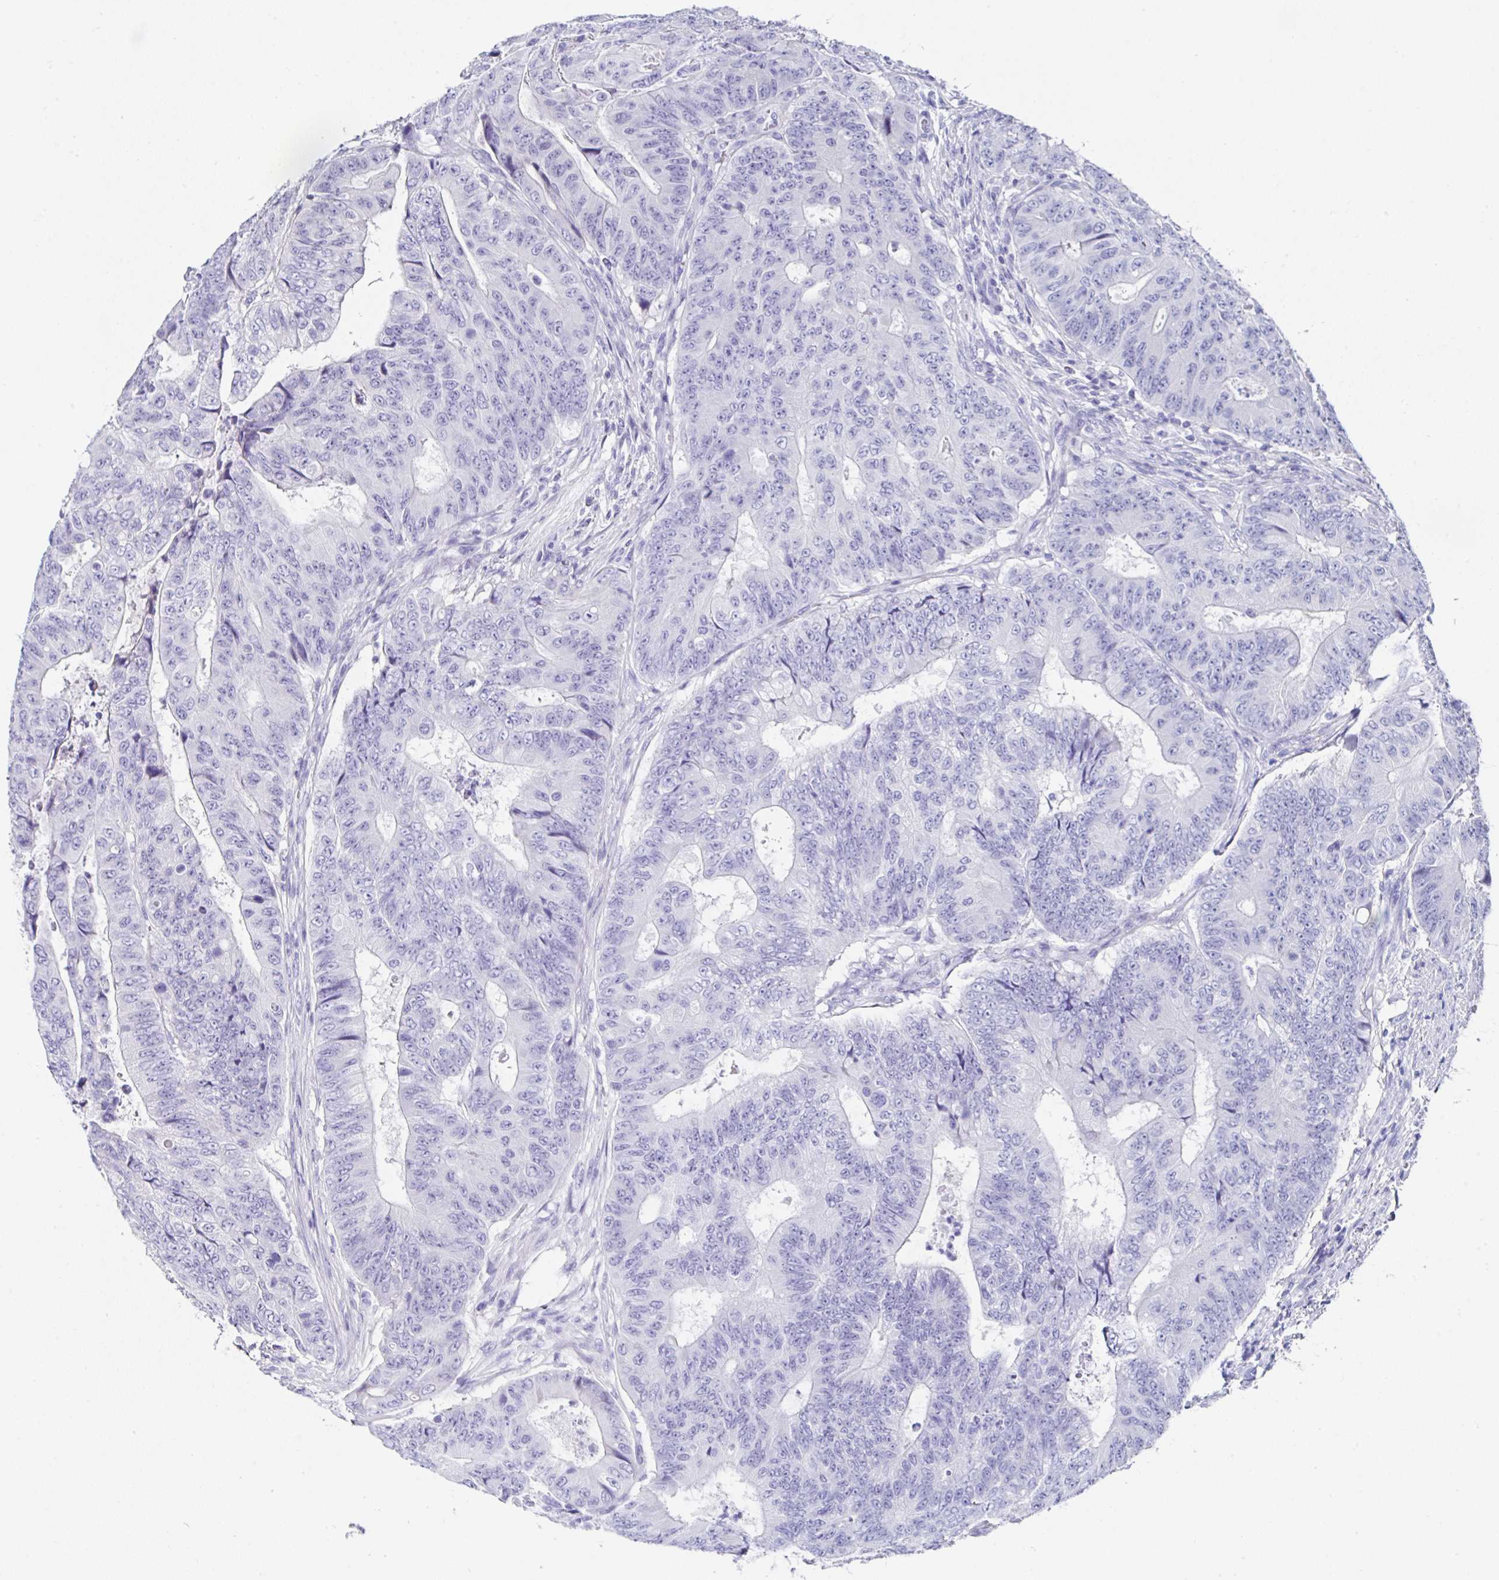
{"staining": {"intensity": "negative", "quantity": "none", "location": "none"}, "tissue": "colorectal cancer", "cell_type": "Tumor cells", "image_type": "cancer", "snomed": [{"axis": "morphology", "description": "Adenocarcinoma, NOS"}, {"axis": "topography", "description": "Colon"}], "caption": "Human colorectal cancer stained for a protein using immunohistochemistry (IHC) exhibits no expression in tumor cells.", "gene": "UGT3A1", "patient": {"sex": "female", "age": 48}}